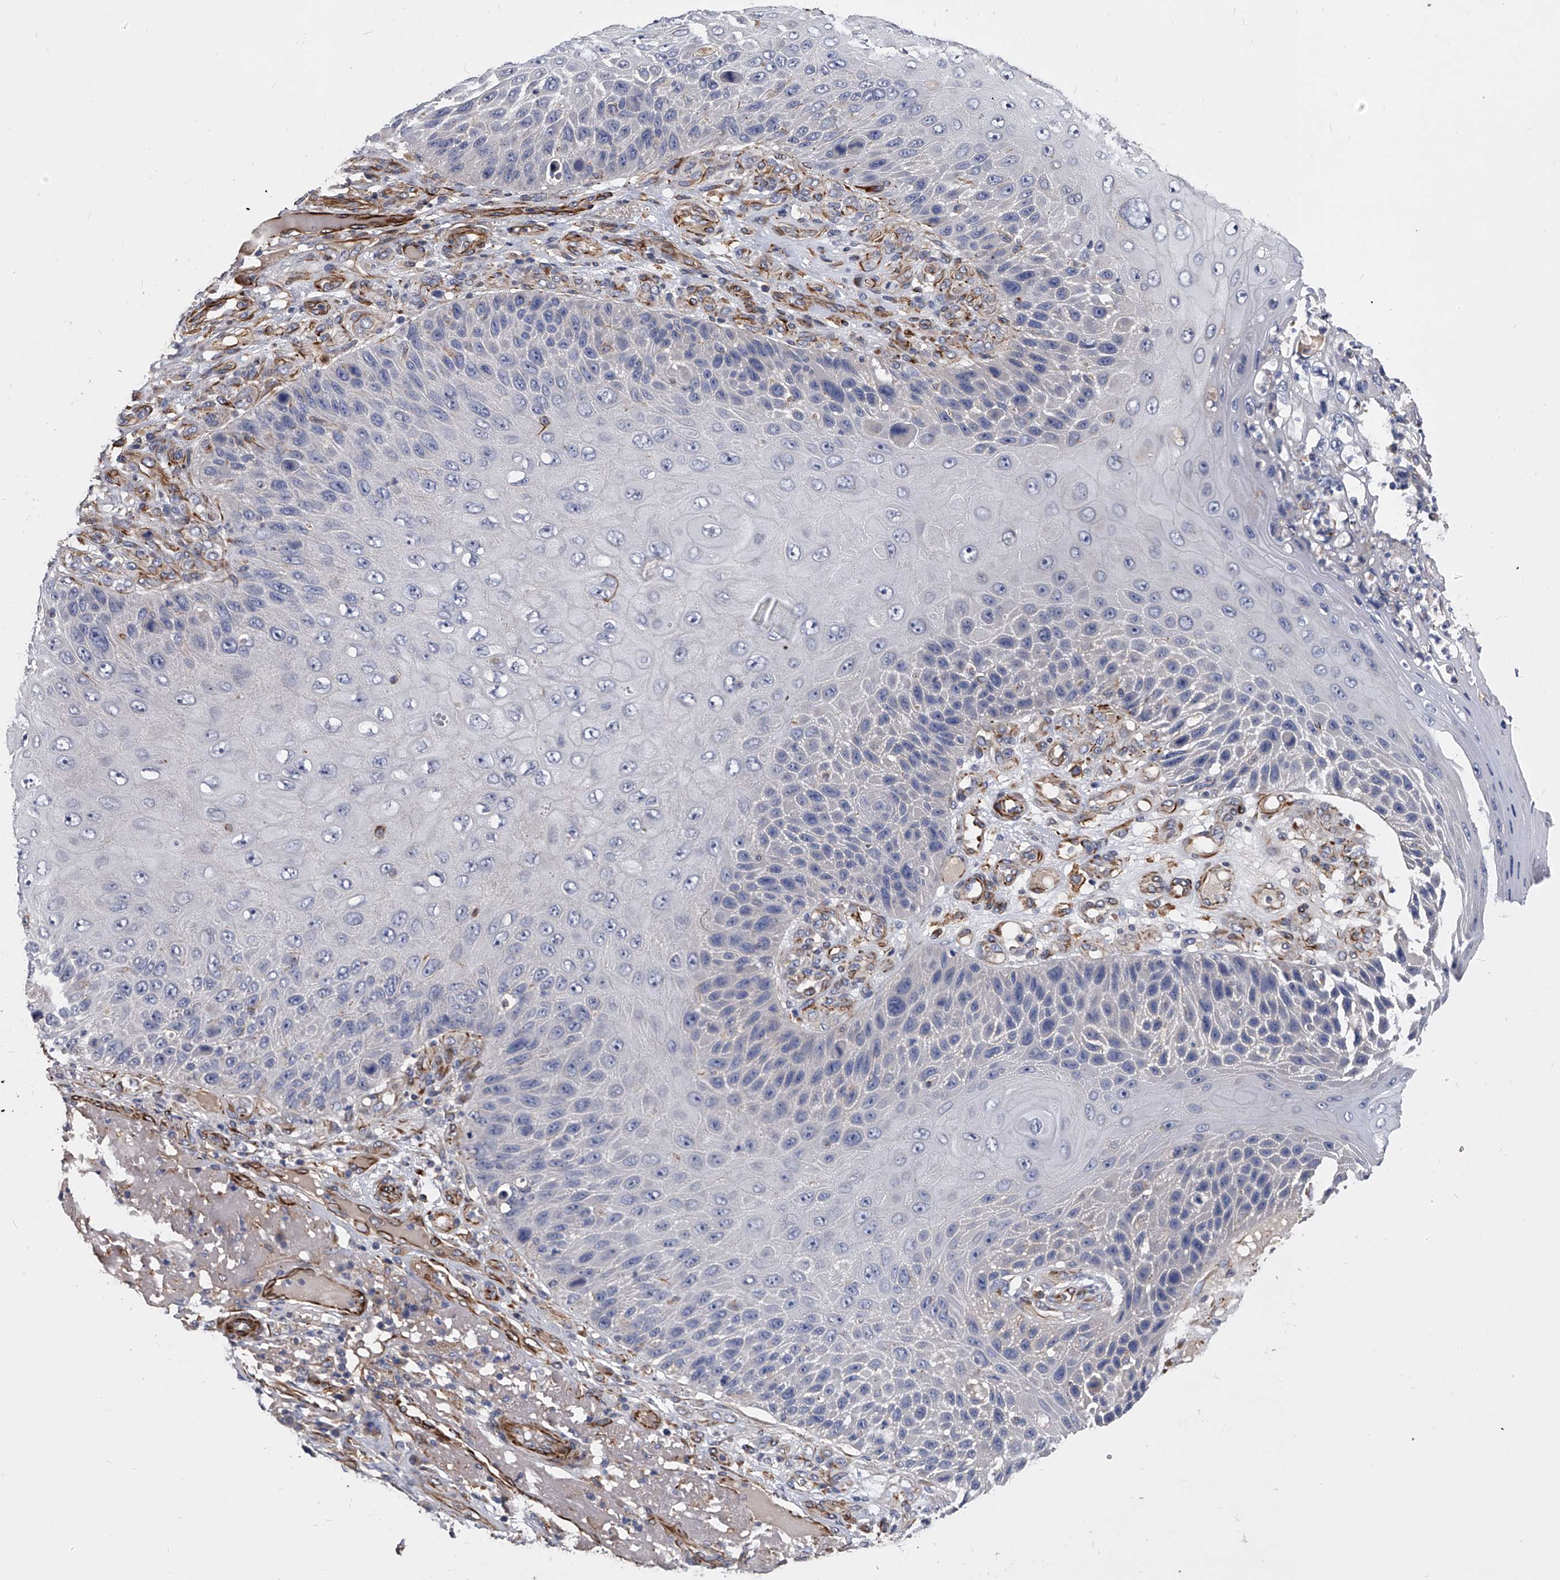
{"staining": {"intensity": "negative", "quantity": "none", "location": "none"}, "tissue": "skin cancer", "cell_type": "Tumor cells", "image_type": "cancer", "snomed": [{"axis": "morphology", "description": "Squamous cell carcinoma, NOS"}, {"axis": "topography", "description": "Skin"}], "caption": "Protein analysis of skin squamous cell carcinoma demonstrates no significant staining in tumor cells.", "gene": "EFCAB7", "patient": {"sex": "female", "age": 88}}